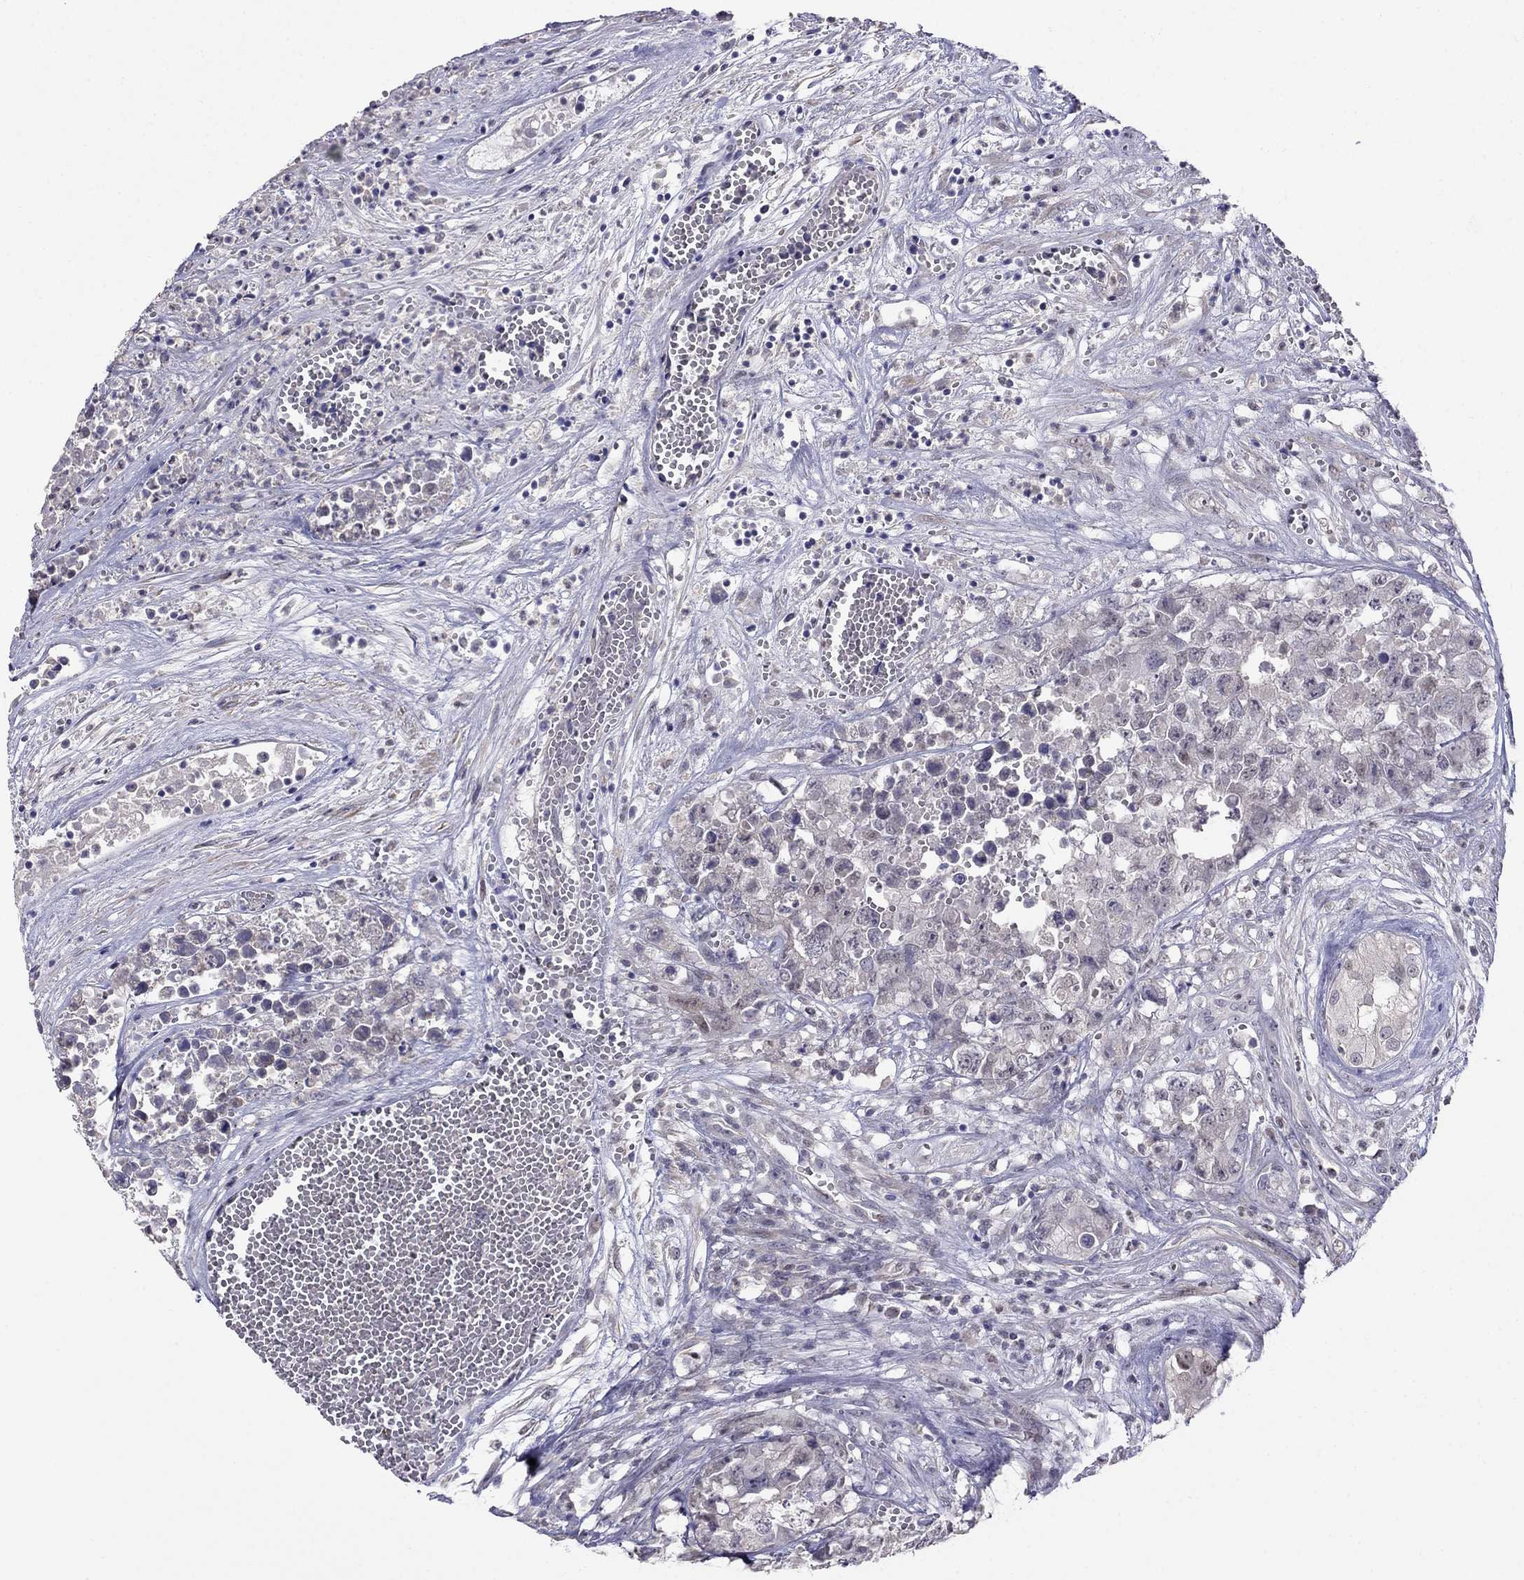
{"staining": {"intensity": "negative", "quantity": "none", "location": "none"}, "tissue": "testis cancer", "cell_type": "Tumor cells", "image_type": "cancer", "snomed": [{"axis": "morphology", "description": "Seminoma, NOS"}, {"axis": "morphology", "description": "Carcinoma, Embryonal, NOS"}, {"axis": "topography", "description": "Testis"}], "caption": "The IHC micrograph has no significant staining in tumor cells of embryonal carcinoma (testis) tissue.", "gene": "LRRC39", "patient": {"sex": "male", "age": 22}}